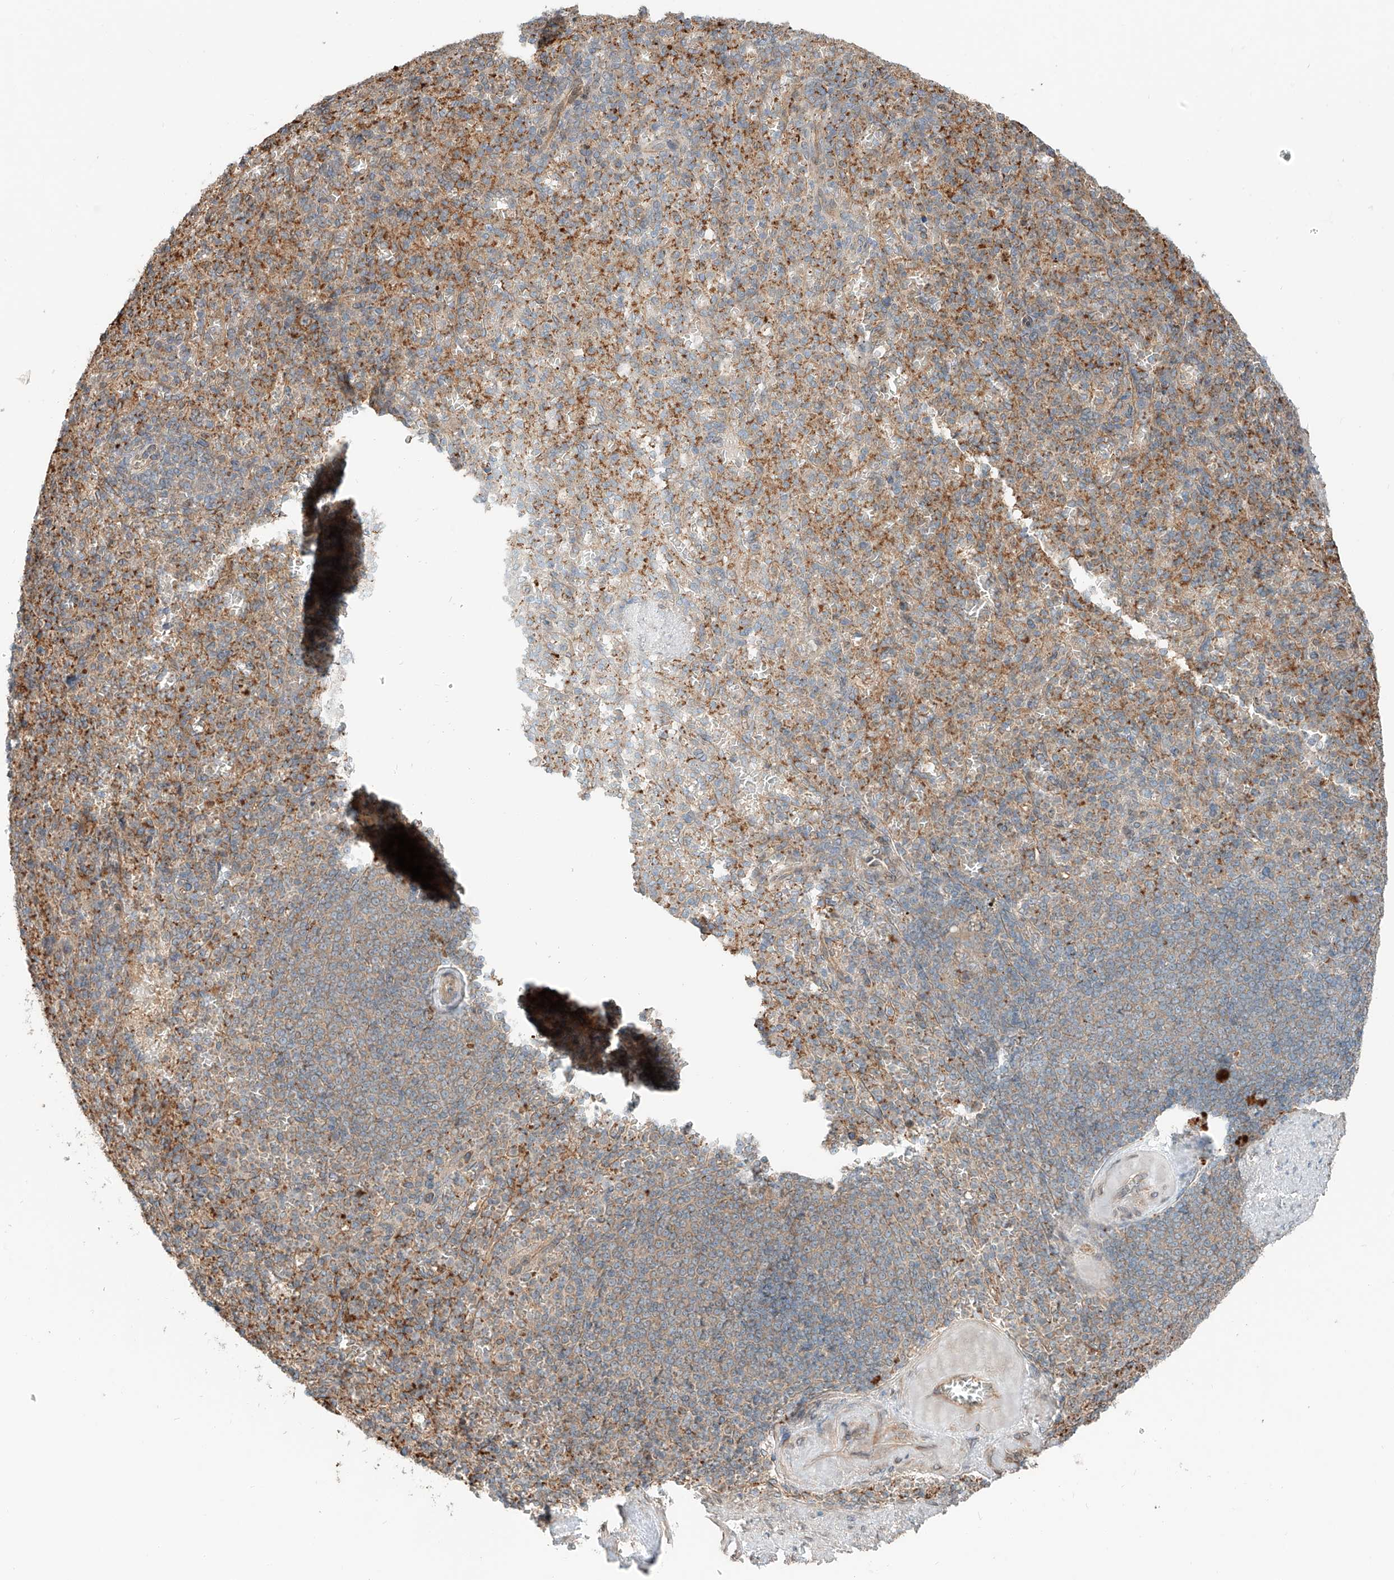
{"staining": {"intensity": "moderate", "quantity": "25%-75%", "location": "cytoplasmic/membranous"}, "tissue": "spleen", "cell_type": "Cells in red pulp", "image_type": "normal", "snomed": [{"axis": "morphology", "description": "Normal tissue, NOS"}, {"axis": "topography", "description": "Spleen"}], "caption": "The immunohistochemical stain labels moderate cytoplasmic/membranous staining in cells in red pulp of unremarkable spleen. The staining is performed using DAB brown chromogen to label protein expression. The nuclei are counter-stained blue using hematoxylin.", "gene": "CEP162", "patient": {"sex": "female", "age": 74}}